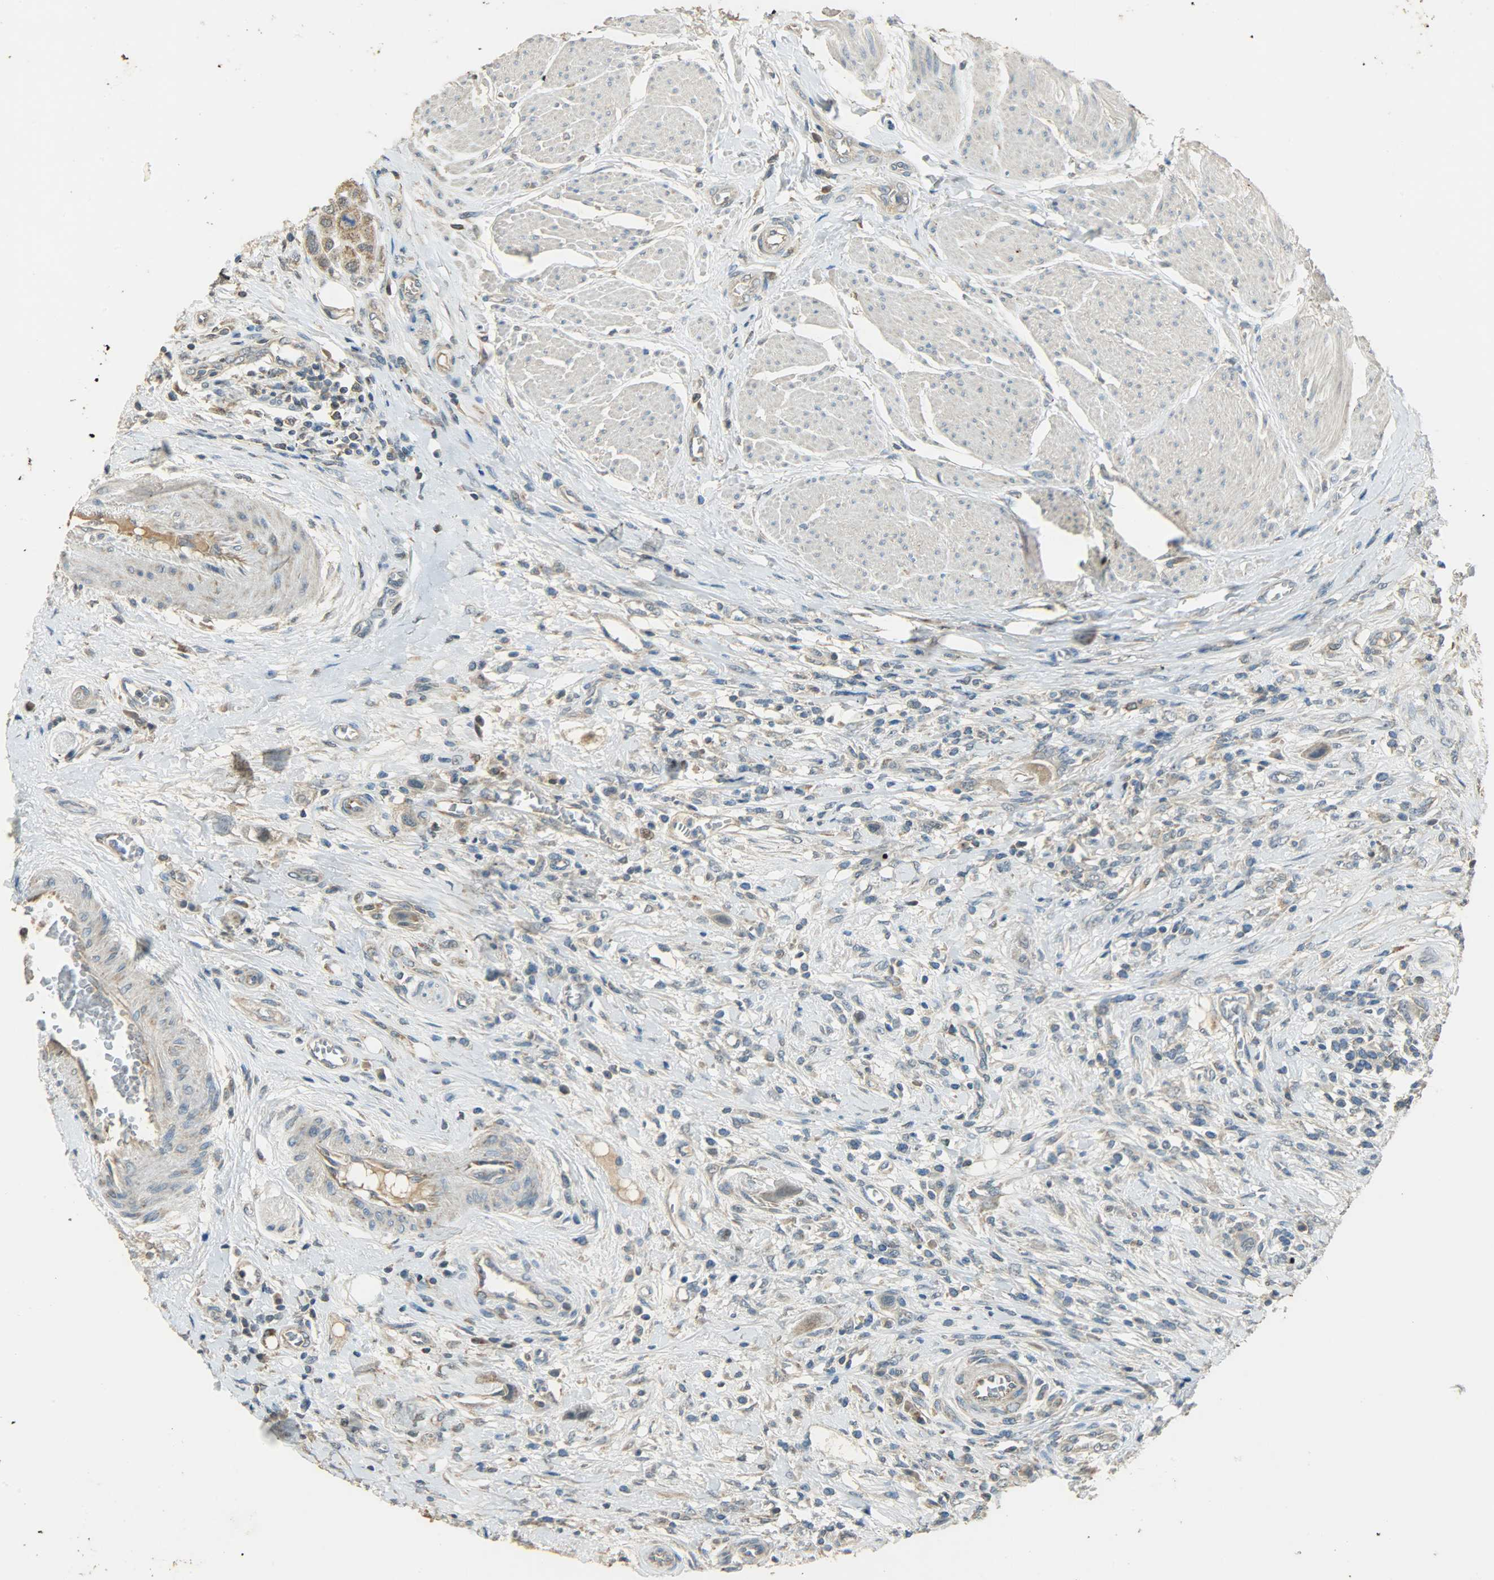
{"staining": {"intensity": "moderate", "quantity": ">75%", "location": "cytoplasmic/membranous"}, "tissue": "urothelial cancer", "cell_type": "Tumor cells", "image_type": "cancer", "snomed": [{"axis": "morphology", "description": "Urothelial carcinoma, High grade"}, {"axis": "topography", "description": "Urinary bladder"}], "caption": "Immunohistochemical staining of human urothelial carcinoma (high-grade) displays medium levels of moderate cytoplasmic/membranous protein expression in about >75% of tumor cells. Immunohistochemistry (ihc) stains the protein of interest in brown and the nuclei are stained blue.", "gene": "HDHD5", "patient": {"sex": "male", "age": 50}}